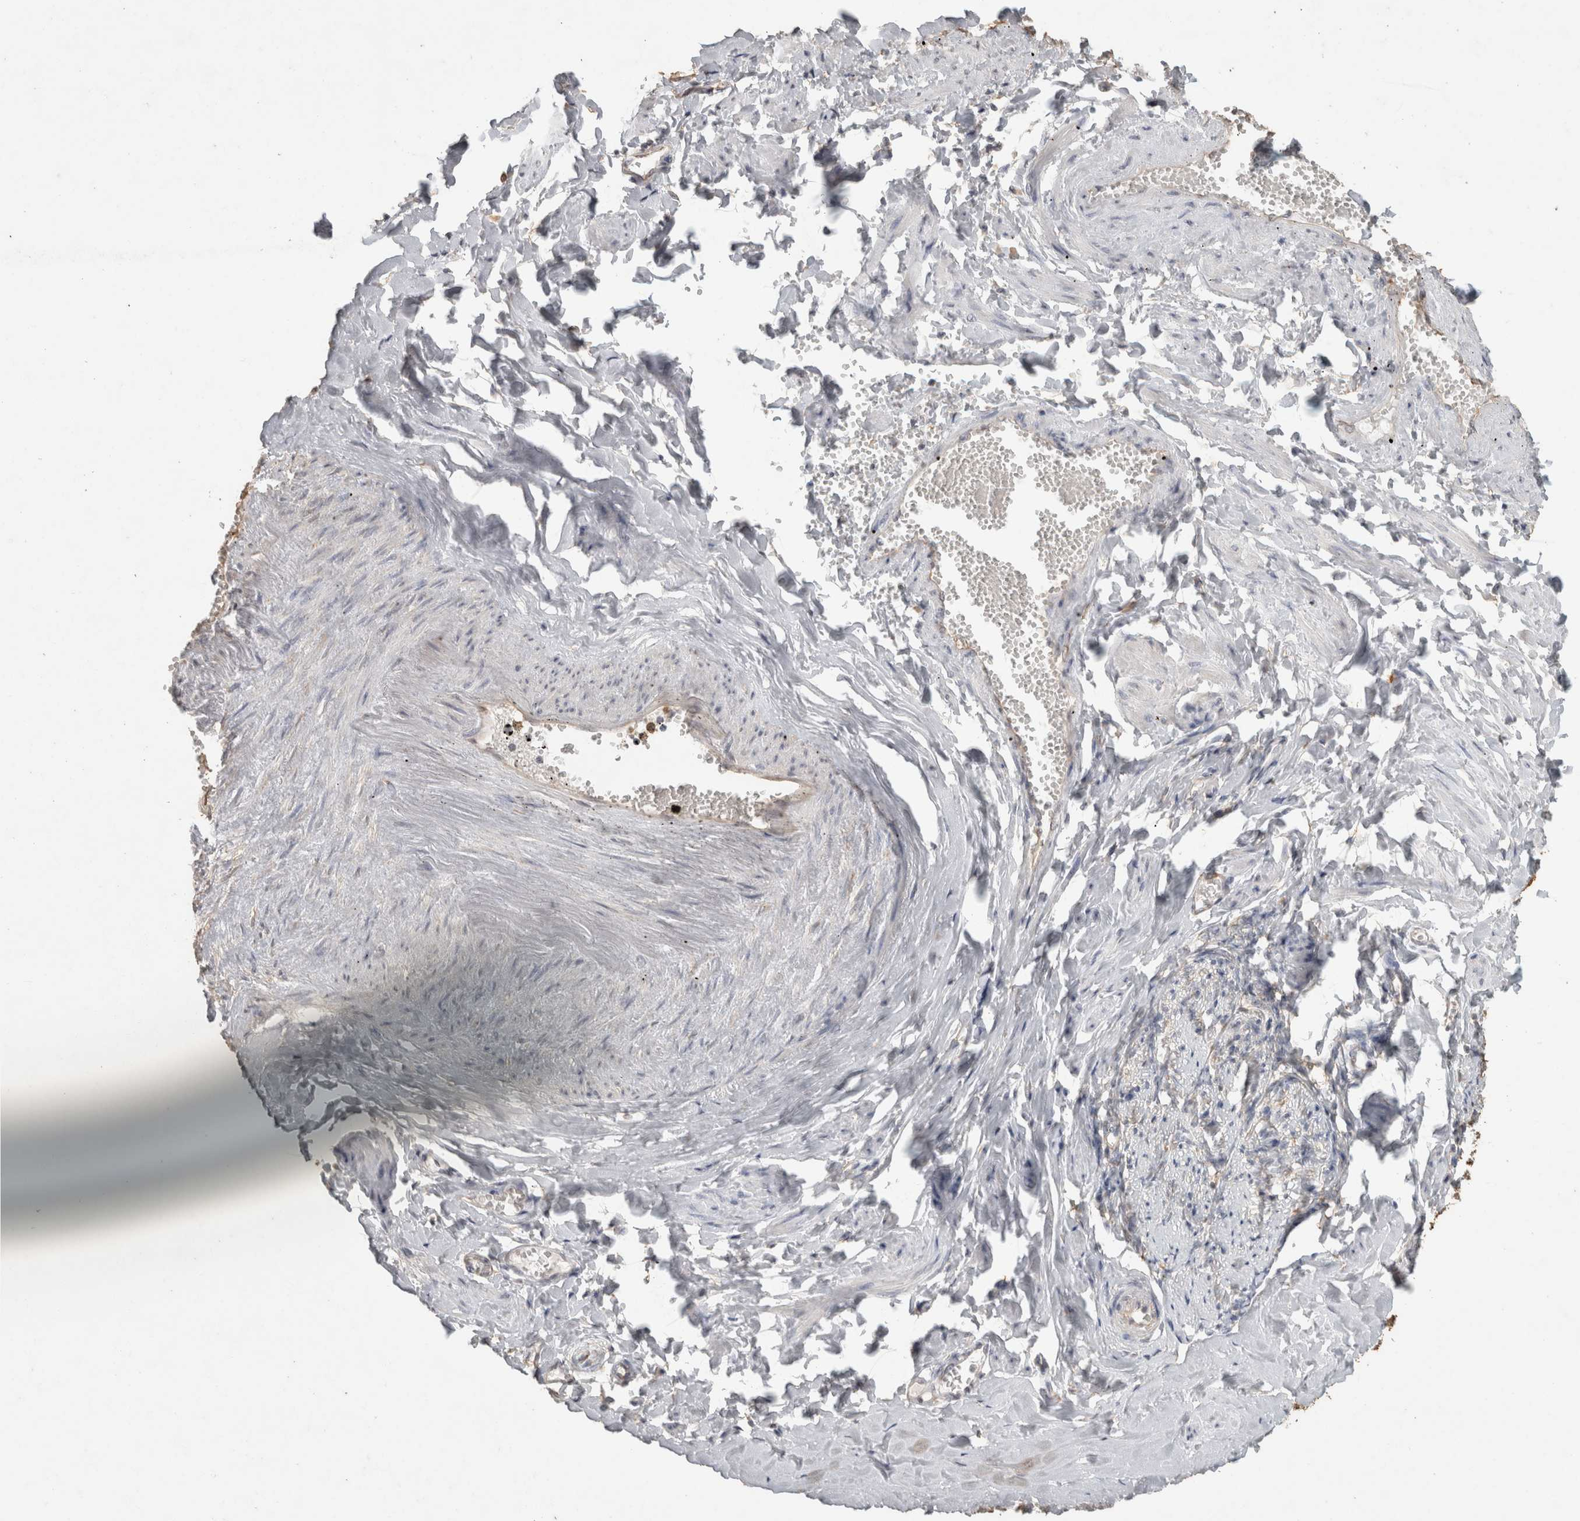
{"staining": {"intensity": "strong", "quantity": ">75%", "location": "cytoplasmic/membranous"}, "tissue": "adipose tissue", "cell_type": "Adipocytes", "image_type": "normal", "snomed": [{"axis": "morphology", "description": "Normal tissue, NOS"}, {"axis": "topography", "description": "Vascular tissue"}, {"axis": "topography", "description": "Fallopian tube"}, {"axis": "topography", "description": "Ovary"}], "caption": "Brown immunohistochemical staining in normal human adipose tissue demonstrates strong cytoplasmic/membranous expression in about >75% of adipocytes.", "gene": "REPS2", "patient": {"sex": "female", "age": 67}}